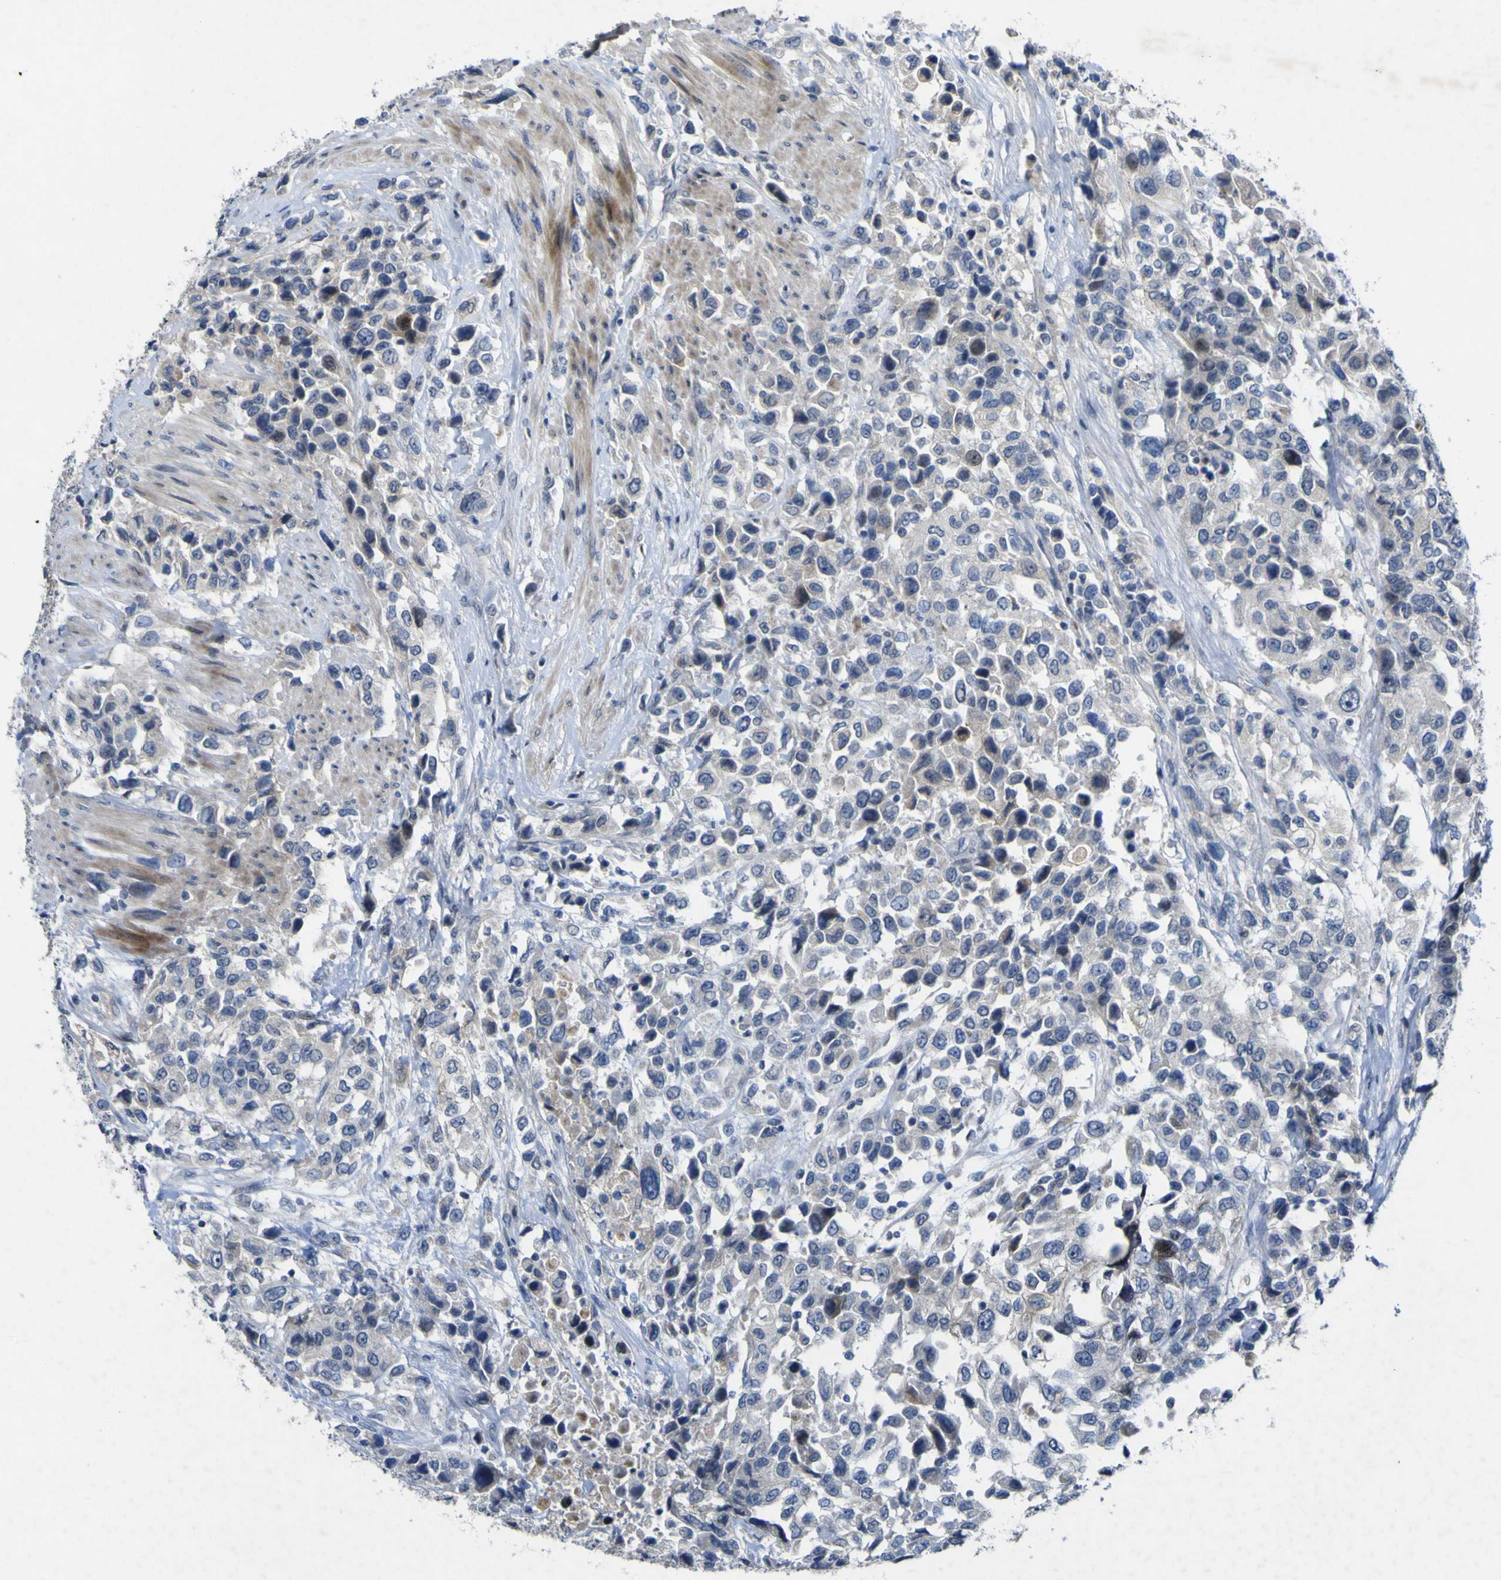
{"staining": {"intensity": "negative", "quantity": "none", "location": "none"}, "tissue": "urothelial cancer", "cell_type": "Tumor cells", "image_type": "cancer", "snomed": [{"axis": "morphology", "description": "Urothelial carcinoma, High grade"}, {"axis": "topography", "description": "Urinary bladder"}], "caption": "A high-resolution micrograph shows IHC staining of high-grade urothelial carcinoma, which displays no significant staining in tumor cells. (Stains: DAB (3,3'-diaminobenzidine) IHC with hematoxylin counter stain, Microscopy: brightfield microscopy at high magnification).", "gene": "NAV1", "patient": {"sex": "female", "age": 80}}